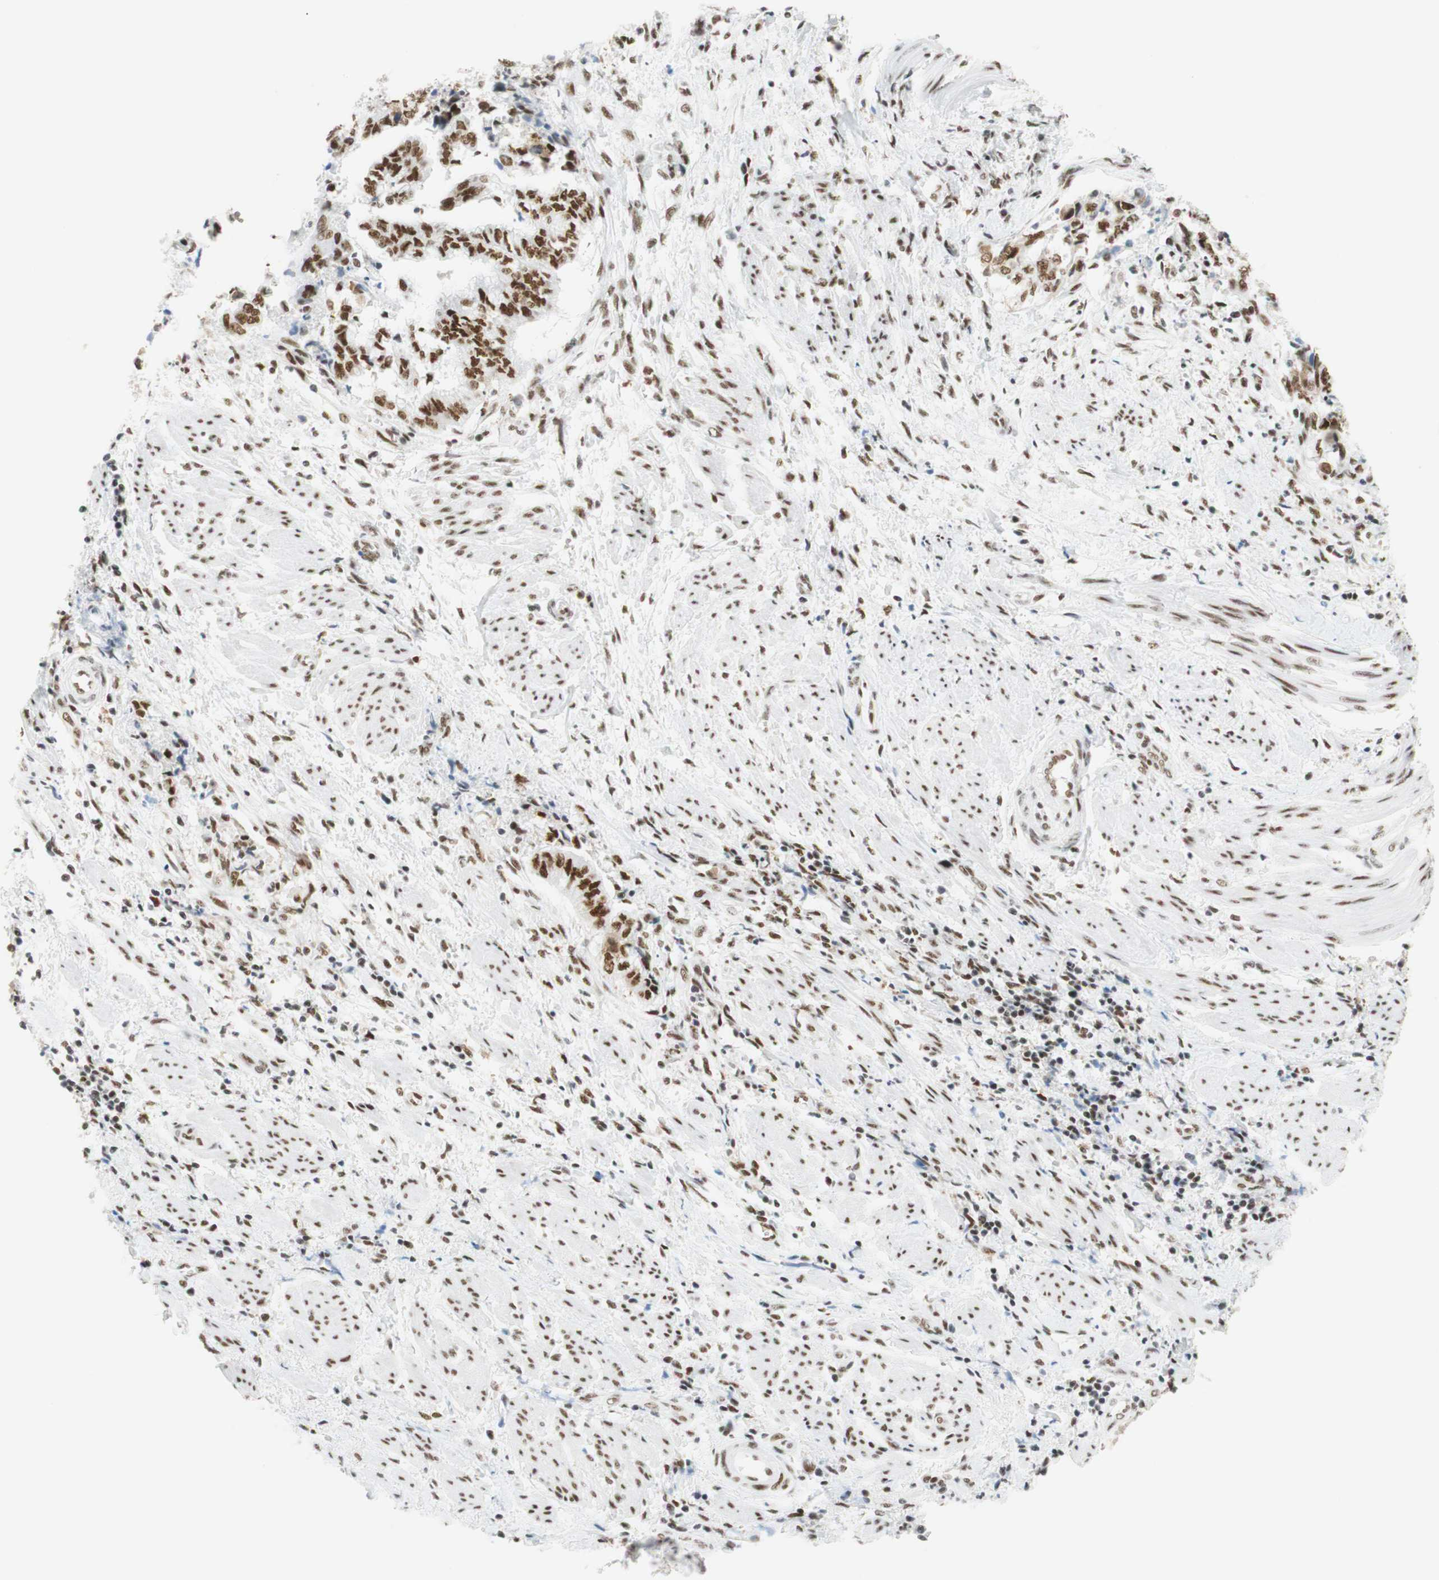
{"staining": {"intensity": "moderate", "quantity": ">75%", "location": "nuclear"}, "tissue": "endometrial cancer", "cell_type": "Tumor cells", "image_type": "cancer", "snomed": [{"axis": "morphology", "description": "Necrosis, NOS"}, {"axis": "morphology", "description": "Adenocarcinoma, NOS"}, {"axis": "topography", "description": "Endometrium"}], "caption": "DAB immunohistochemical staining of human endometrial cancer demonstrates moderate nuclear protein positivity in approximately >75% of tumor cells.", "gene": "RNF20", "patient": {"sex": "female", "age": 79}}